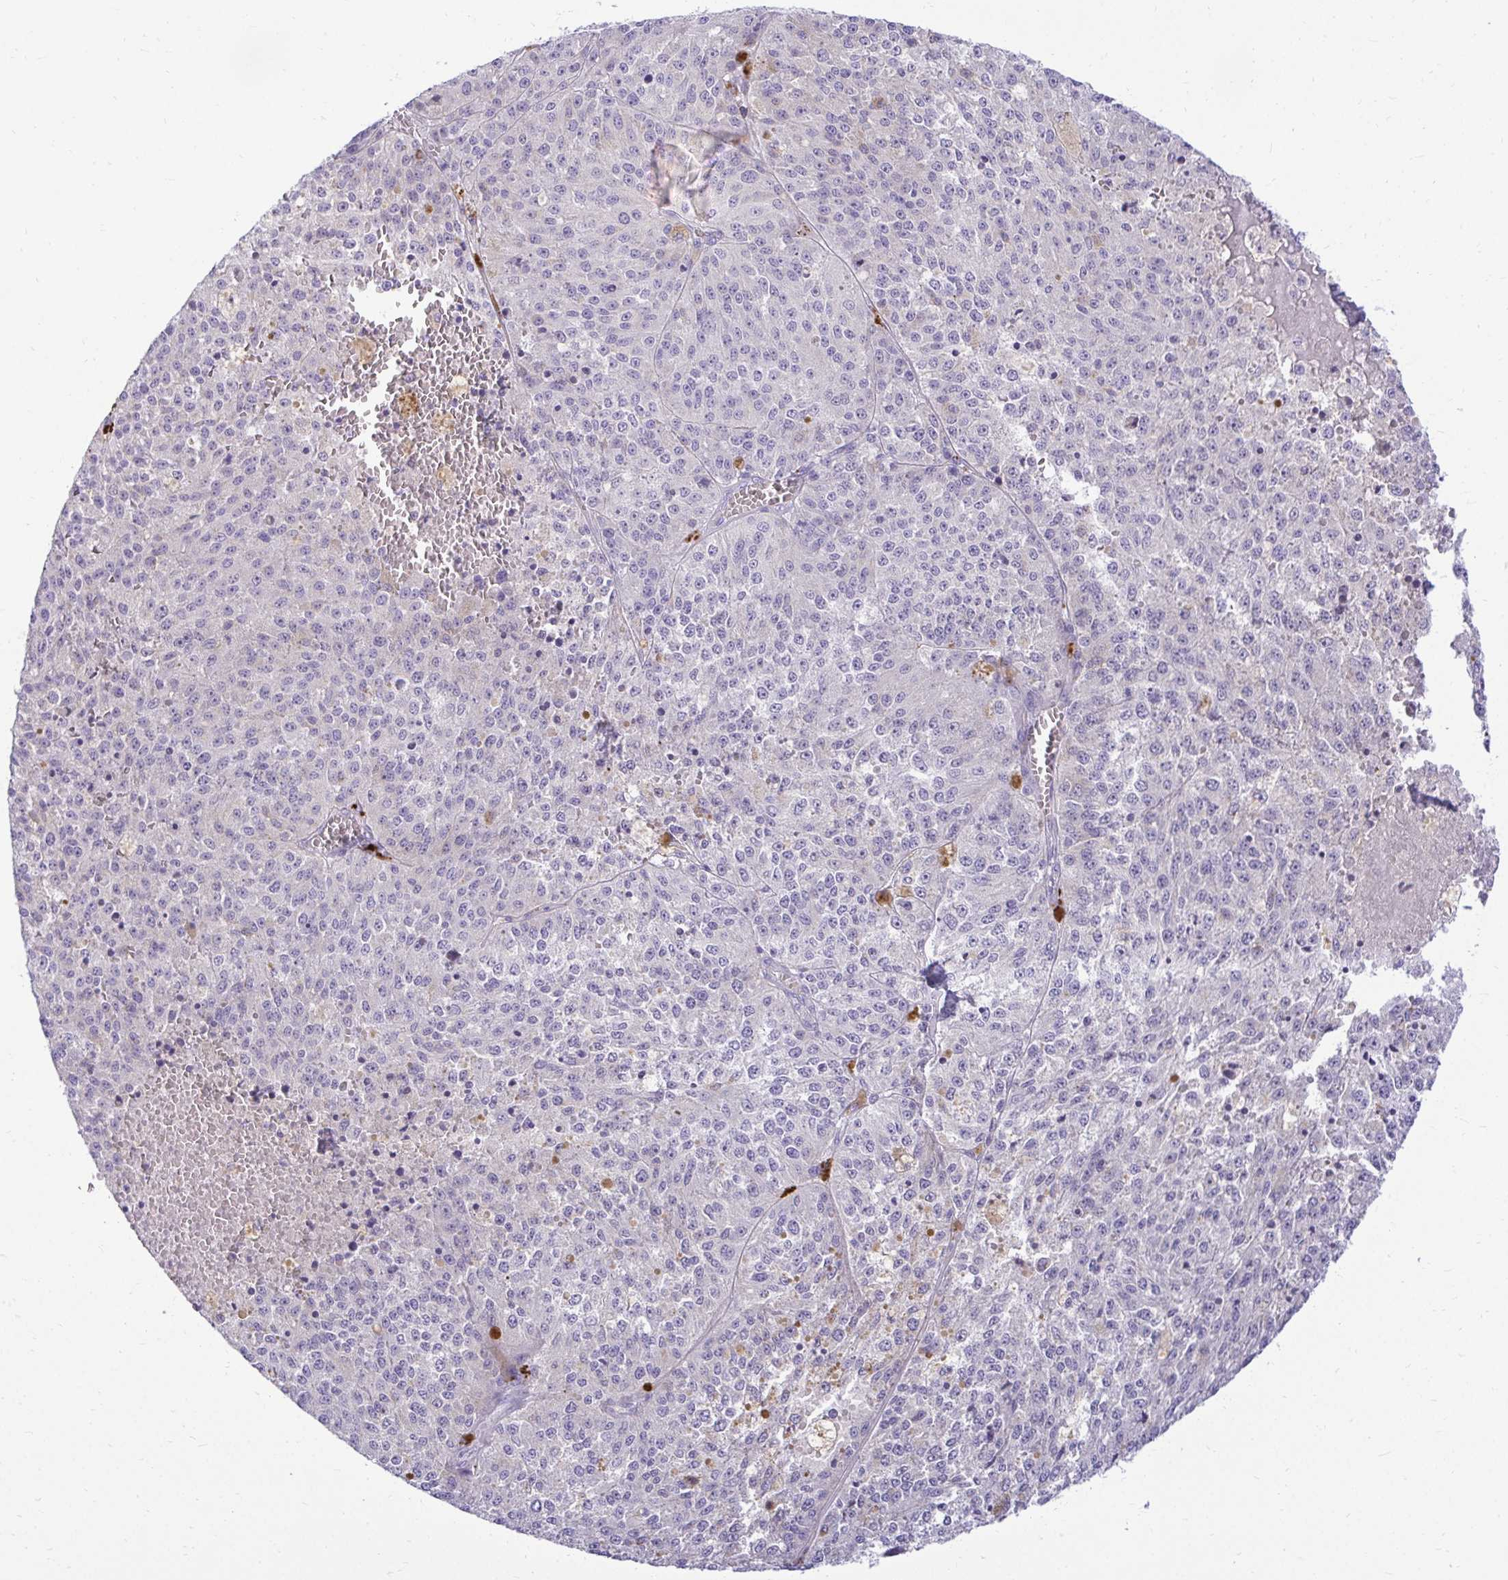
{"staining": {"intensity": "negative", "quantity": "none", "location": "none"}, "tissue": "melanoma", "cell_type": "Tumor cells", "image_type": "cancer", "snomed": [{"axis": "morphology", "description": "Malignant melanoma, Metastatic site"}, {"axis": "topography", "description": "Lymph node"}], "caption": "Malignant melanoma (metastatic site) was stained to show a protein in brown. There is no significant staining in tumor cells. (Brightfield microscopy of DAB immunohistochemistry (IHC) at high magnification).", "gene": "PKN3", "patient": {"sex": "female", "age": 64}}